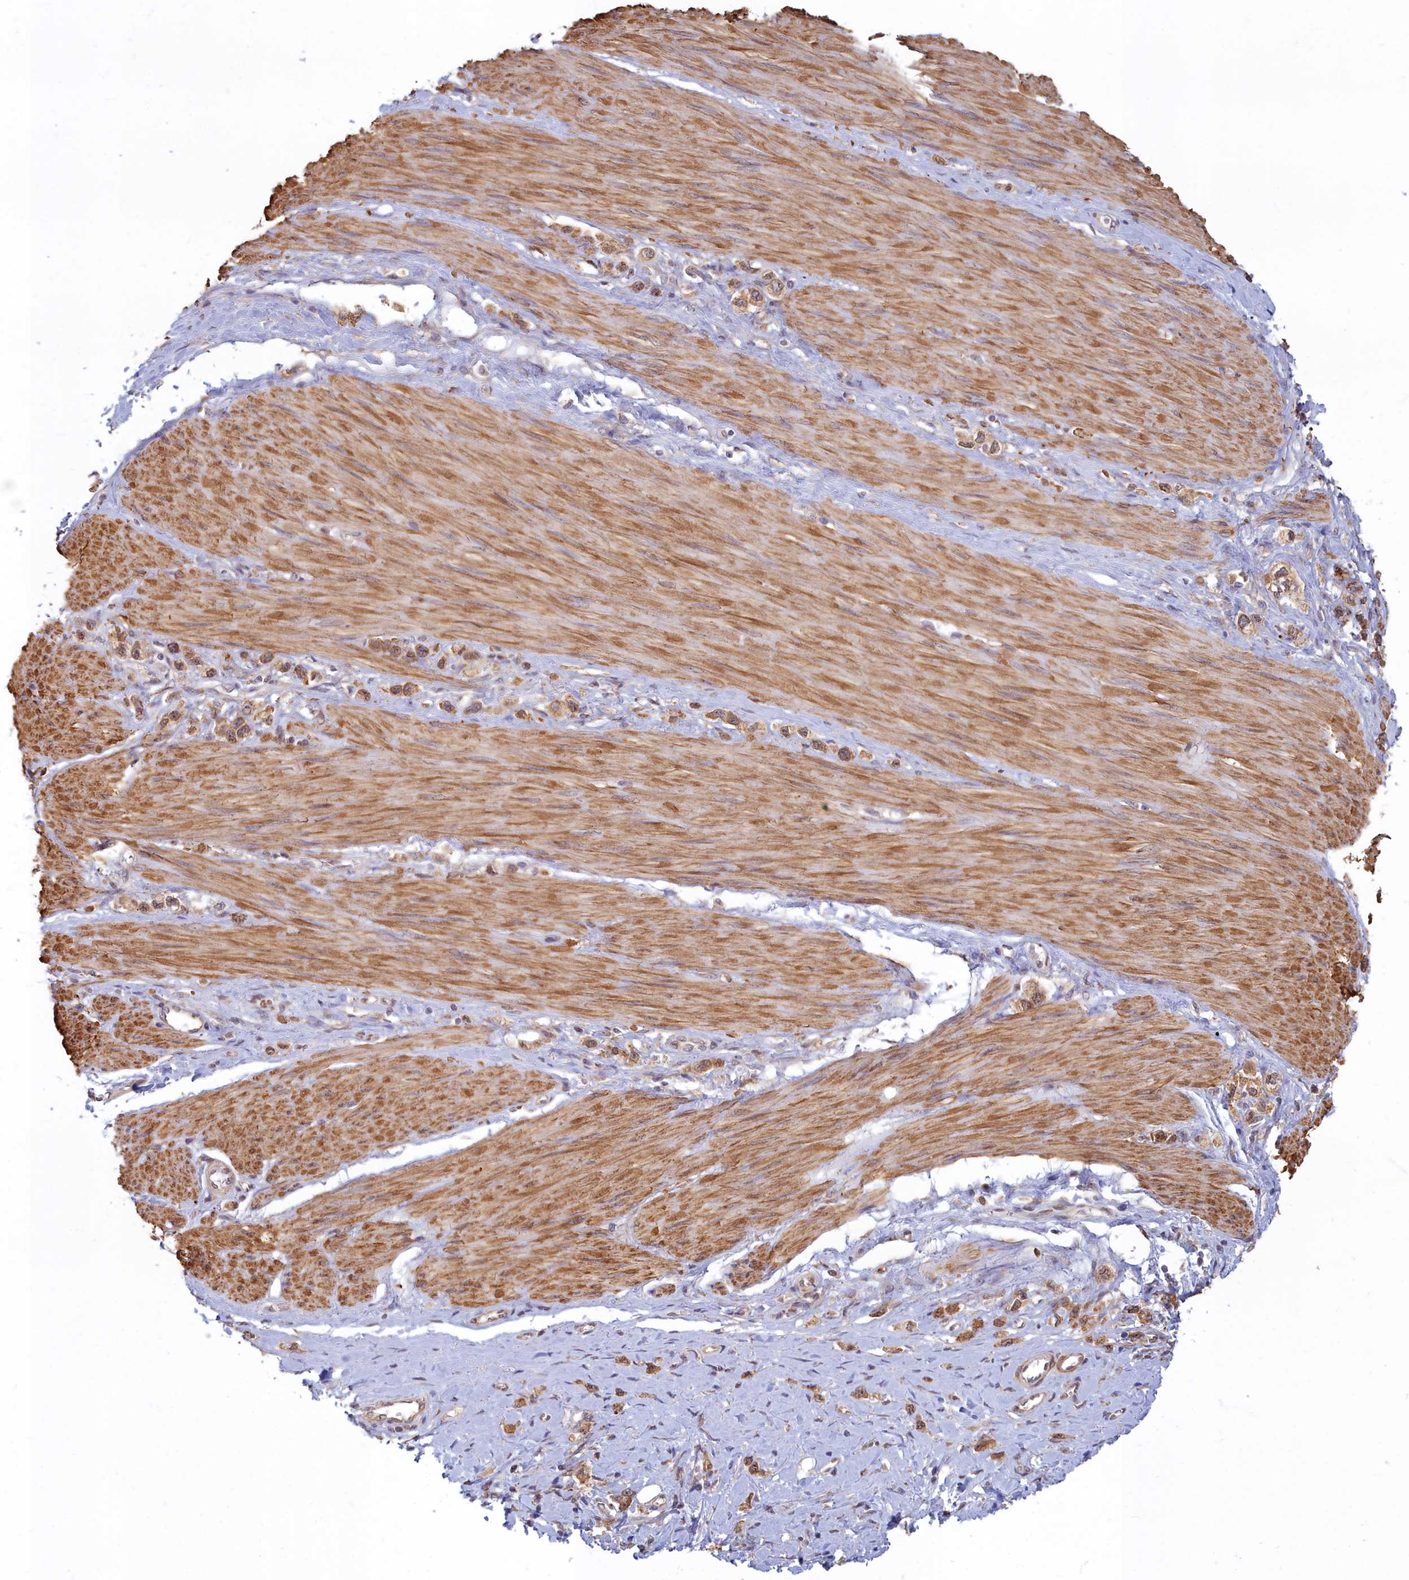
{"staining": {"intensity": "moderate", "quantity": ">75%", "location": "cytoplasmic/membranous"}, "tissue": "stomach cancer", "cell_type": "Tumor cells", "image_type": "cancer", "snomed": [{"axis": "morphology", "description": "Adenocarcinoma, NOS"}, {"axis": "topography", "description": "Stomach"}], "caption": "This is an image of IHC staining of adenocarcinoma (stomach), which shows moderate positivity in the cytoplasmic/membranous of tumor cells.", "gene": "MAK16", "patient": {"sex": "female", "age": 65}}